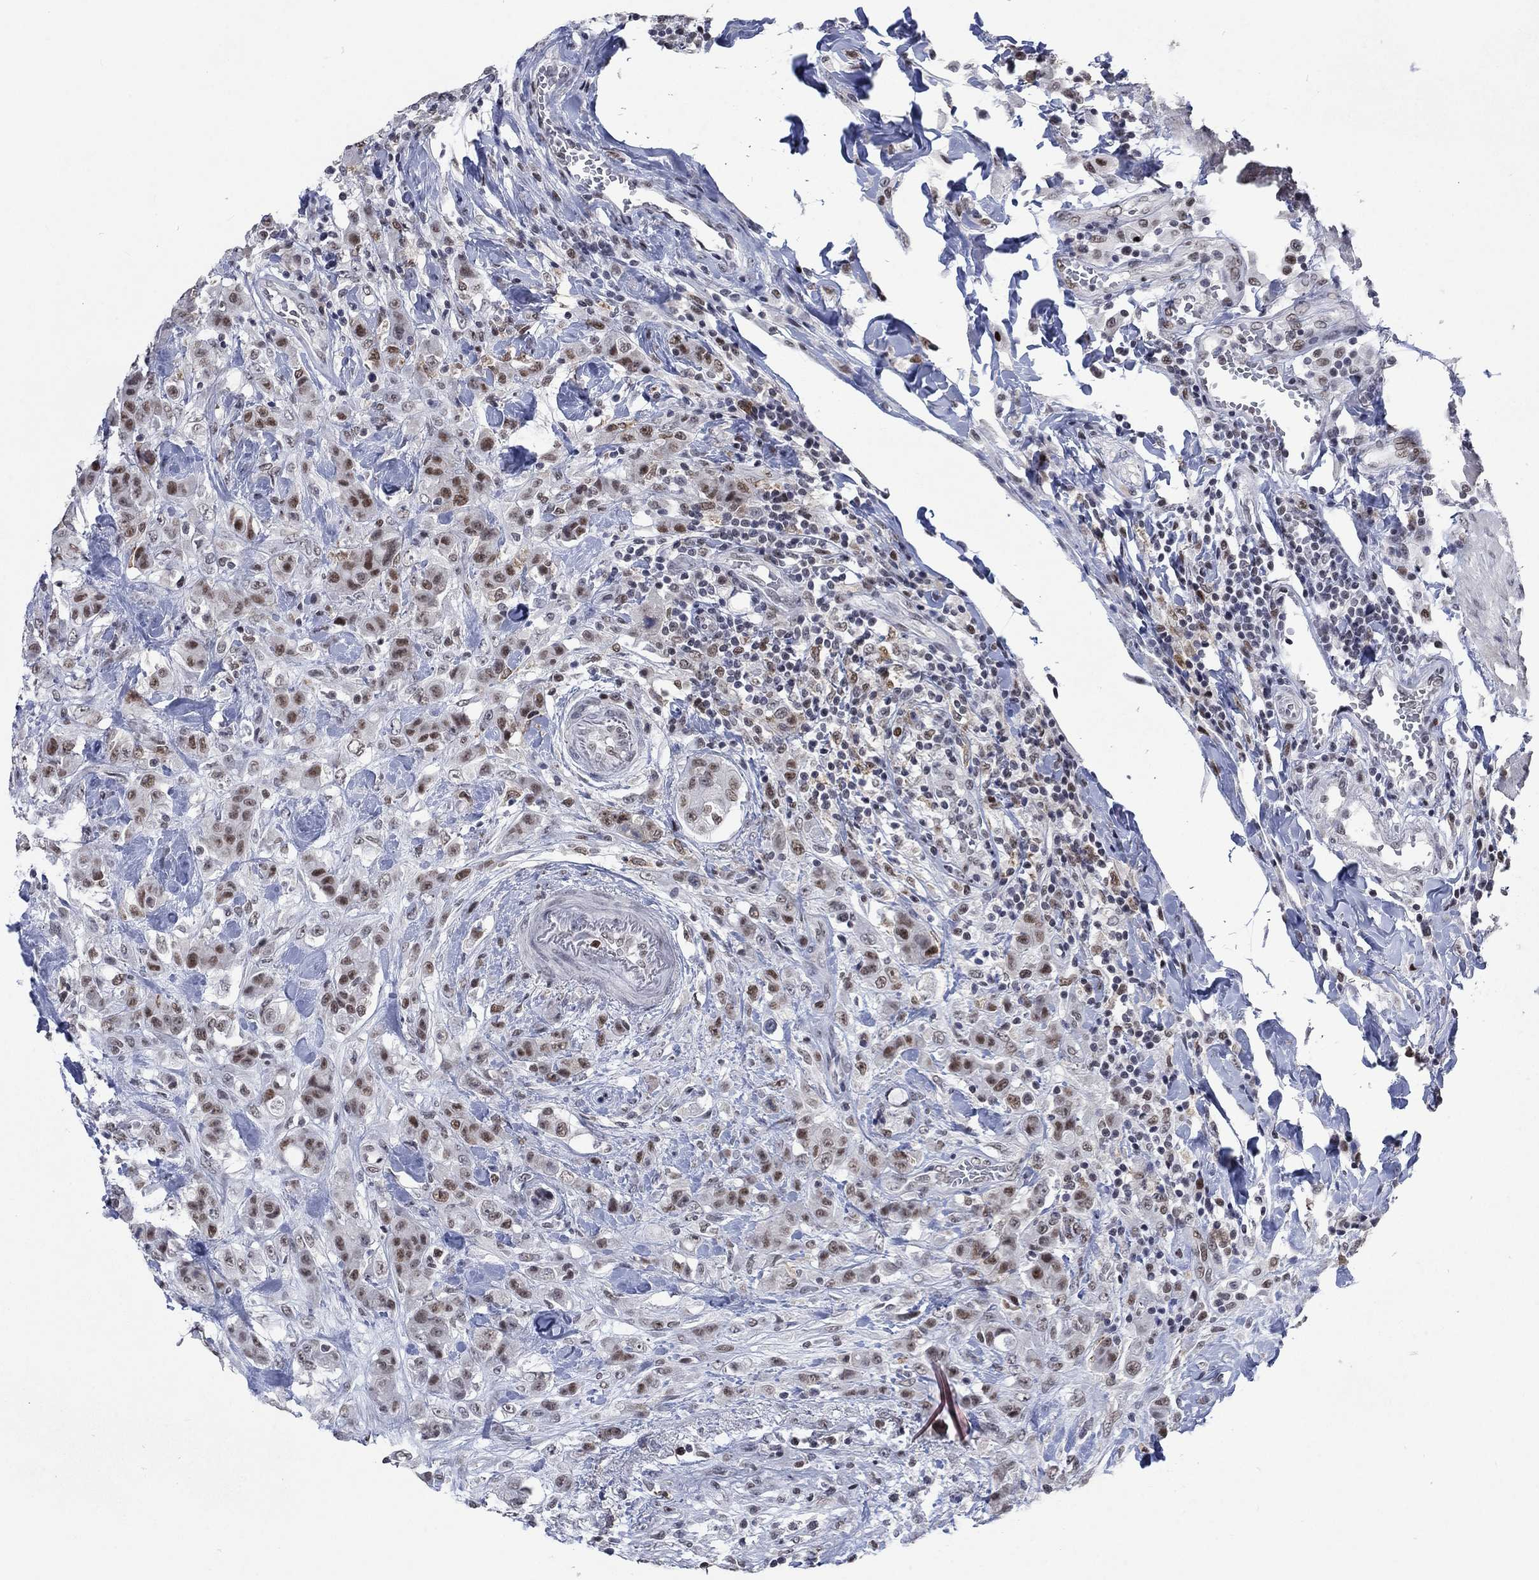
{"staining": {"intensity": "moderate", "quantity": "25%-75%", "location": "nuclear"}, "tissue": "colorectal cancer", "cell_type": "Tumor cells", "image_type": "cancer", "snomed": [{"axis": "morphology", "description": "Adenocarcinoma, NOS"}, {"axis": "topography", "description": "Colon"}], "caption": "Colorectal cancer (adenocarcinoma) tissue exhibits moderate nuclear expression in approximately 25%-75% of tumor cells, visualized by immunohistochemistry. Immunohistochemistry stains the protein in brown and the nuclei are stained blue.", "gene": "HCFC1", "patient": {"sex": "female", "age": 48}}